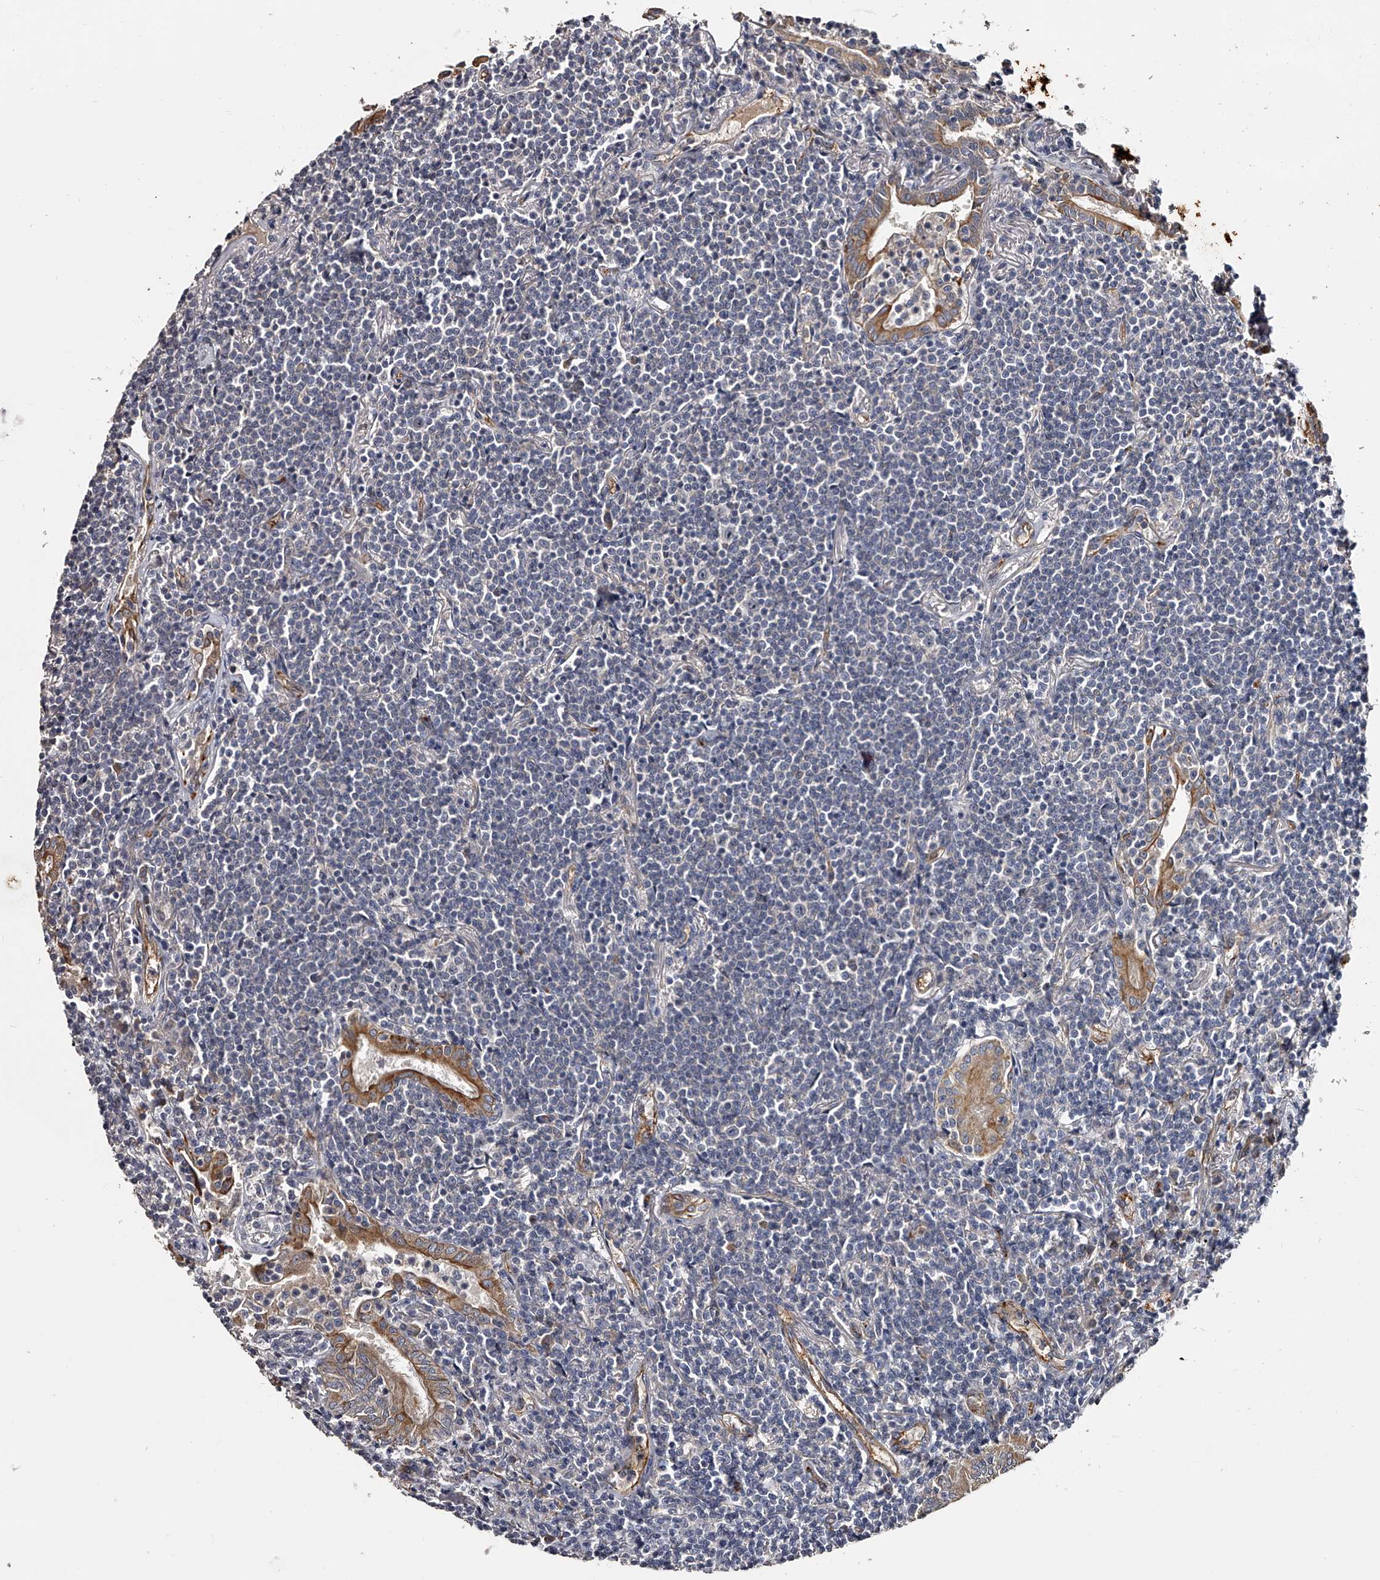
{"staining": {"intensity": "negative", "quantity": "none", "location": "none"}, "tissue": "lymphoma", "cell_type": "Tumor cells", "image_type": "cancer", "snomed": [{"axis": "morphology", "description": "Malignant lymphoma, non-Hodgkin's type, Low grade"}, {"axis": "topography", "description": "Lung"}], "caption": "High power microscopy histopathology image of an IHC image of lymphoma, revealing no significant positivity in tumor cells. (Brightfield microscopy of DAB IHC at high magnification).", "gene": "MDN1", "patient": {"sex": "female", "age": 71}}